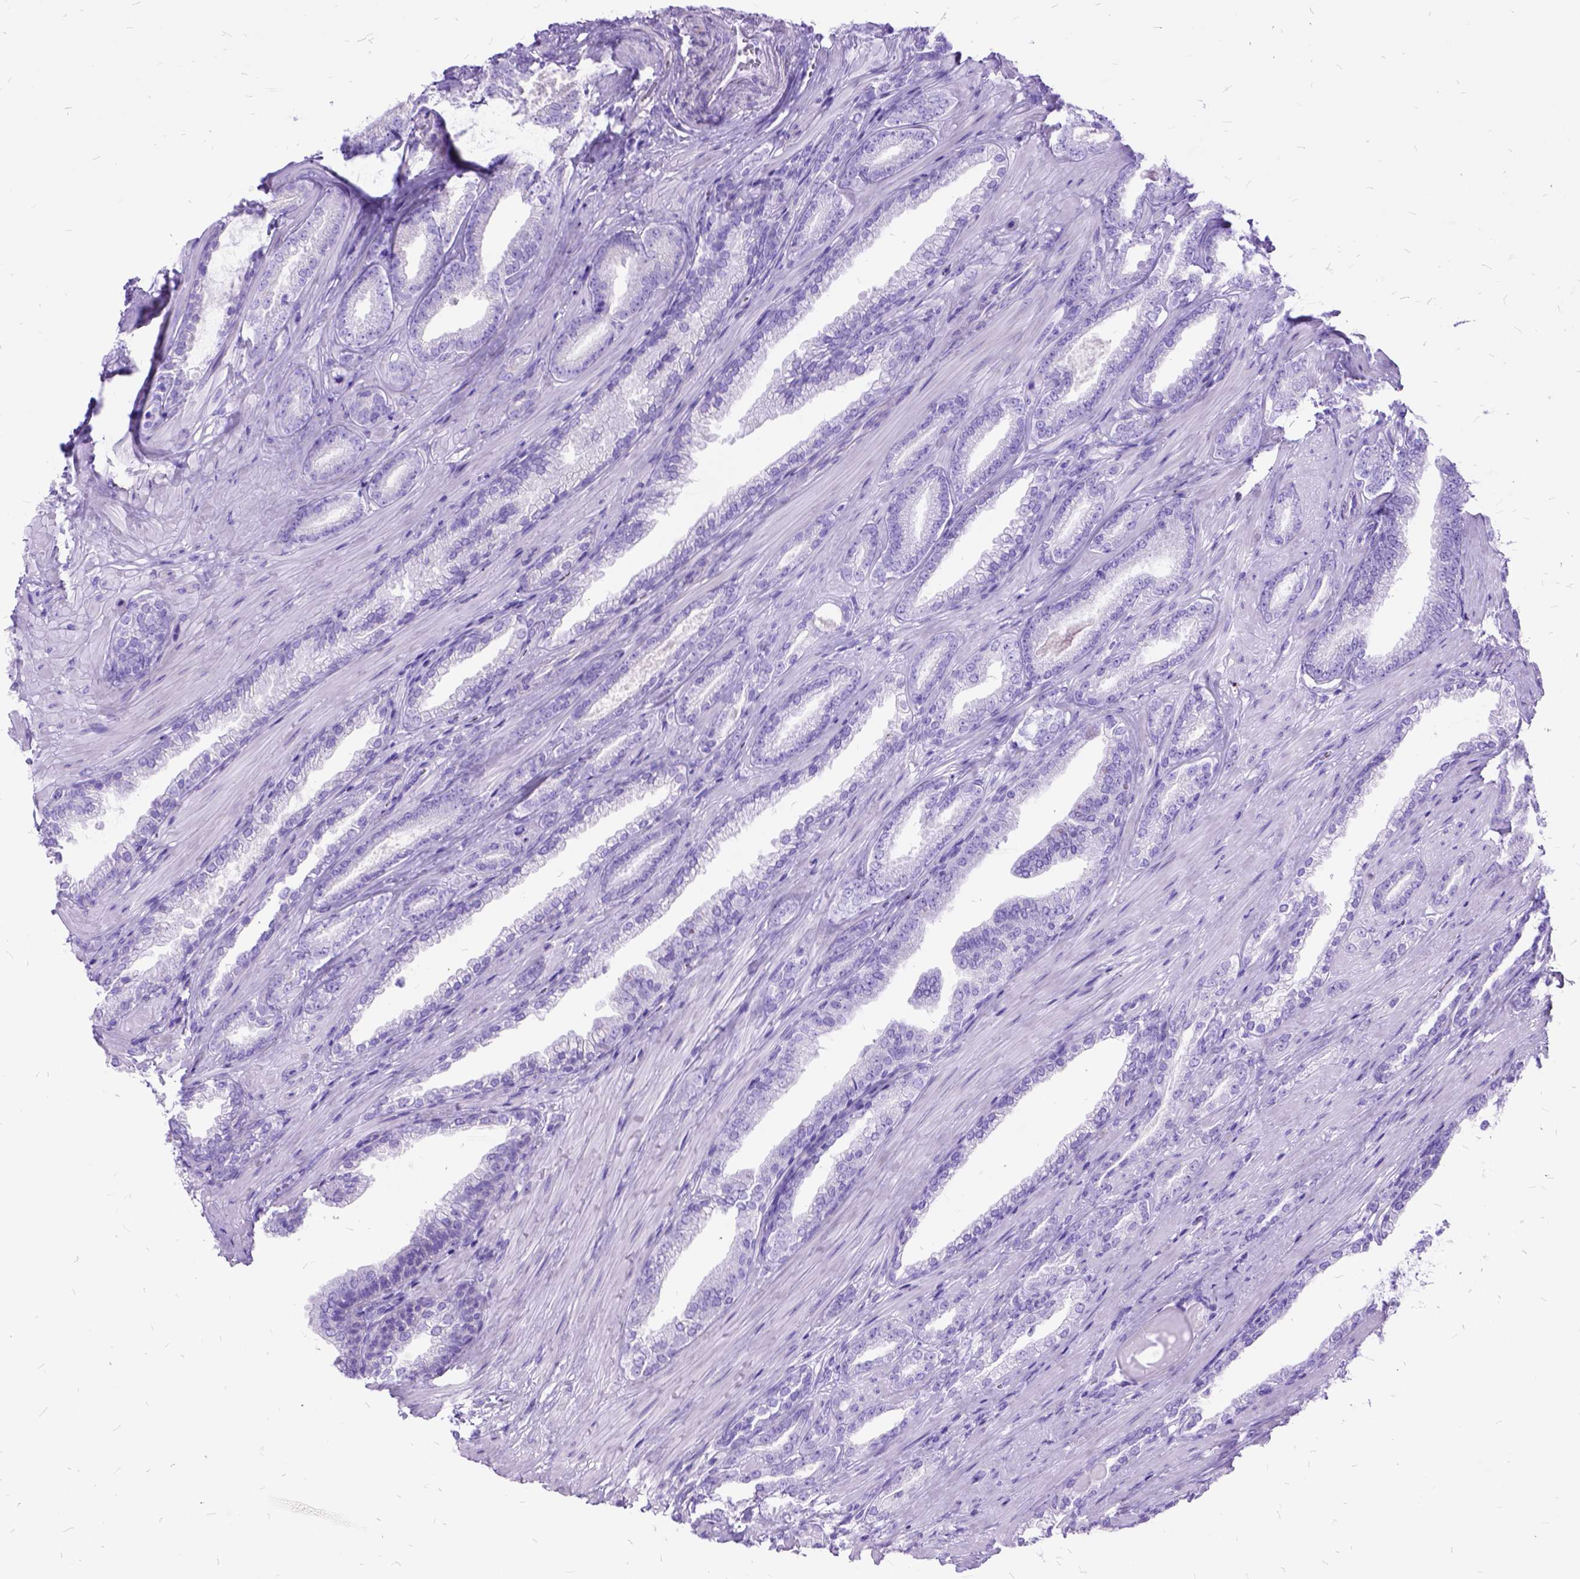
{"staining": {"intensity": "negative", "quantity": "none", "location": "none"}, "tissue": "prostate cancer", "cell_type": "Tumor cells", "image_type": "cancer", "snomed": [{"axis": "morphology", "description": "Adenocarcinoma, Low grade"}, {"axis": "topography", "description": "Prostate"}], "caption": "Immunohistochemistry photomicrograph of neoplastic tissue: human prostate cancer (adenocarcinoma (low-grade)) stained with DAB (3,3'-diaminobenzidine) displays no significant protein staining in tumor cells.", "gene": "DNAH2", "patient": {"sex": "male", "age": 61}}